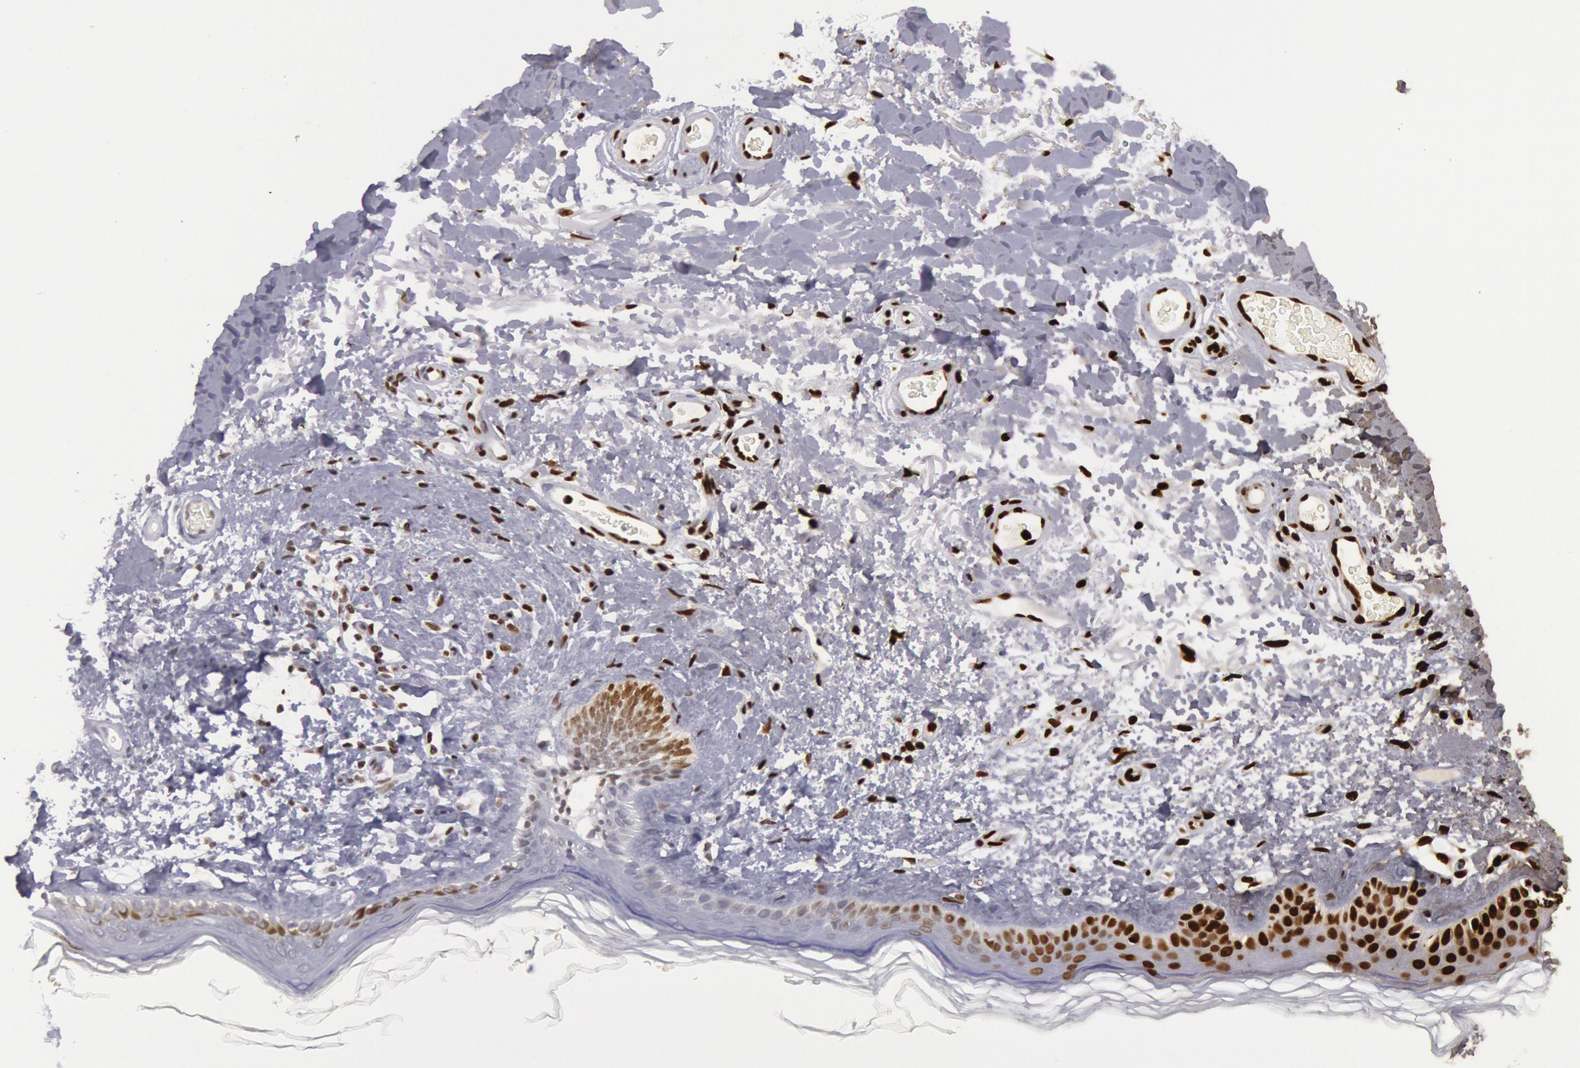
{"staining": {"intensity": "strong", "quantity": ">75%", "location": "nuclear"}, "tissue": "skin", "cell_type": "Fibroblasts", "image_type": "normal", "snomed": [{"axis": "morphology", "description": "Normal tissue, NOS"}, {"axis": "topography", "description": "Skin"}], "caption": "Immunohistochemical staining of benign human skin displays strong nuclear protein staining in approximately >75% of fibroblasts. (DAB IHC with brightfield microscopy, high magnification).", "gene": "H3", "patient": {"sex": "male", "age": 63}}